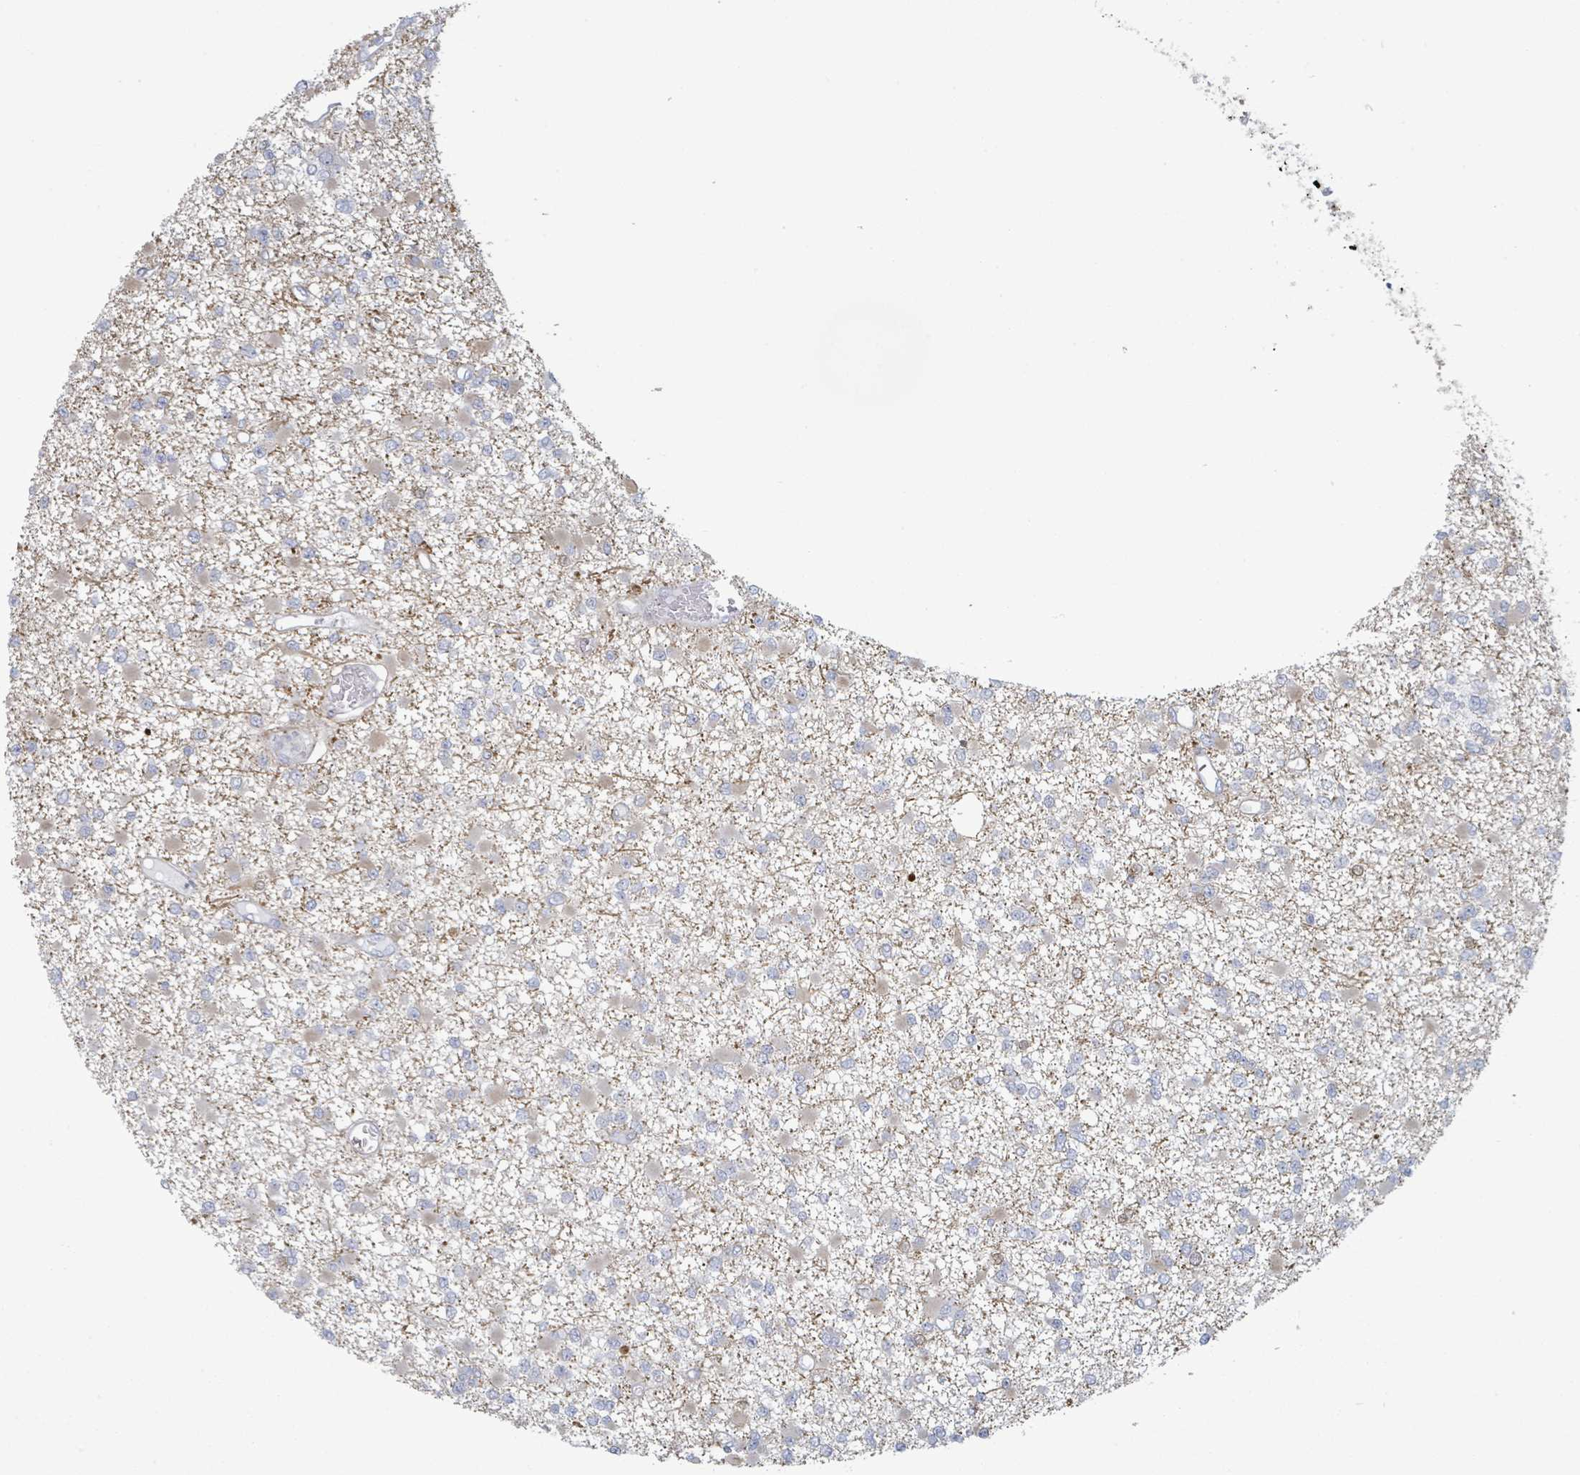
{"staining": {"intensity": "weak", "quantity": "<25%", "location": "cytoplasmic/membranous"}, "tissue": "glioma", "cell_type": "Tumor cells", "image_type": "cancer", "snomed": [{"axis": "morphology", "description": "Glioma, malignant, Low grade"}, {"axis": "topography", "description": "Brain"}], "caption": "This is a photomicrograph of immunohistochemistry (IHC) staining of low-grade glioma (malignant), which shows no expression in tumor cells. The staining was performed using DAB to visualize the protein expression in brown, while the nuclei were stained in blue with hematoxylin (Magnification: 20x).", "gene": "COL13A1", "patient": {"sex": "female", "age": 22}}